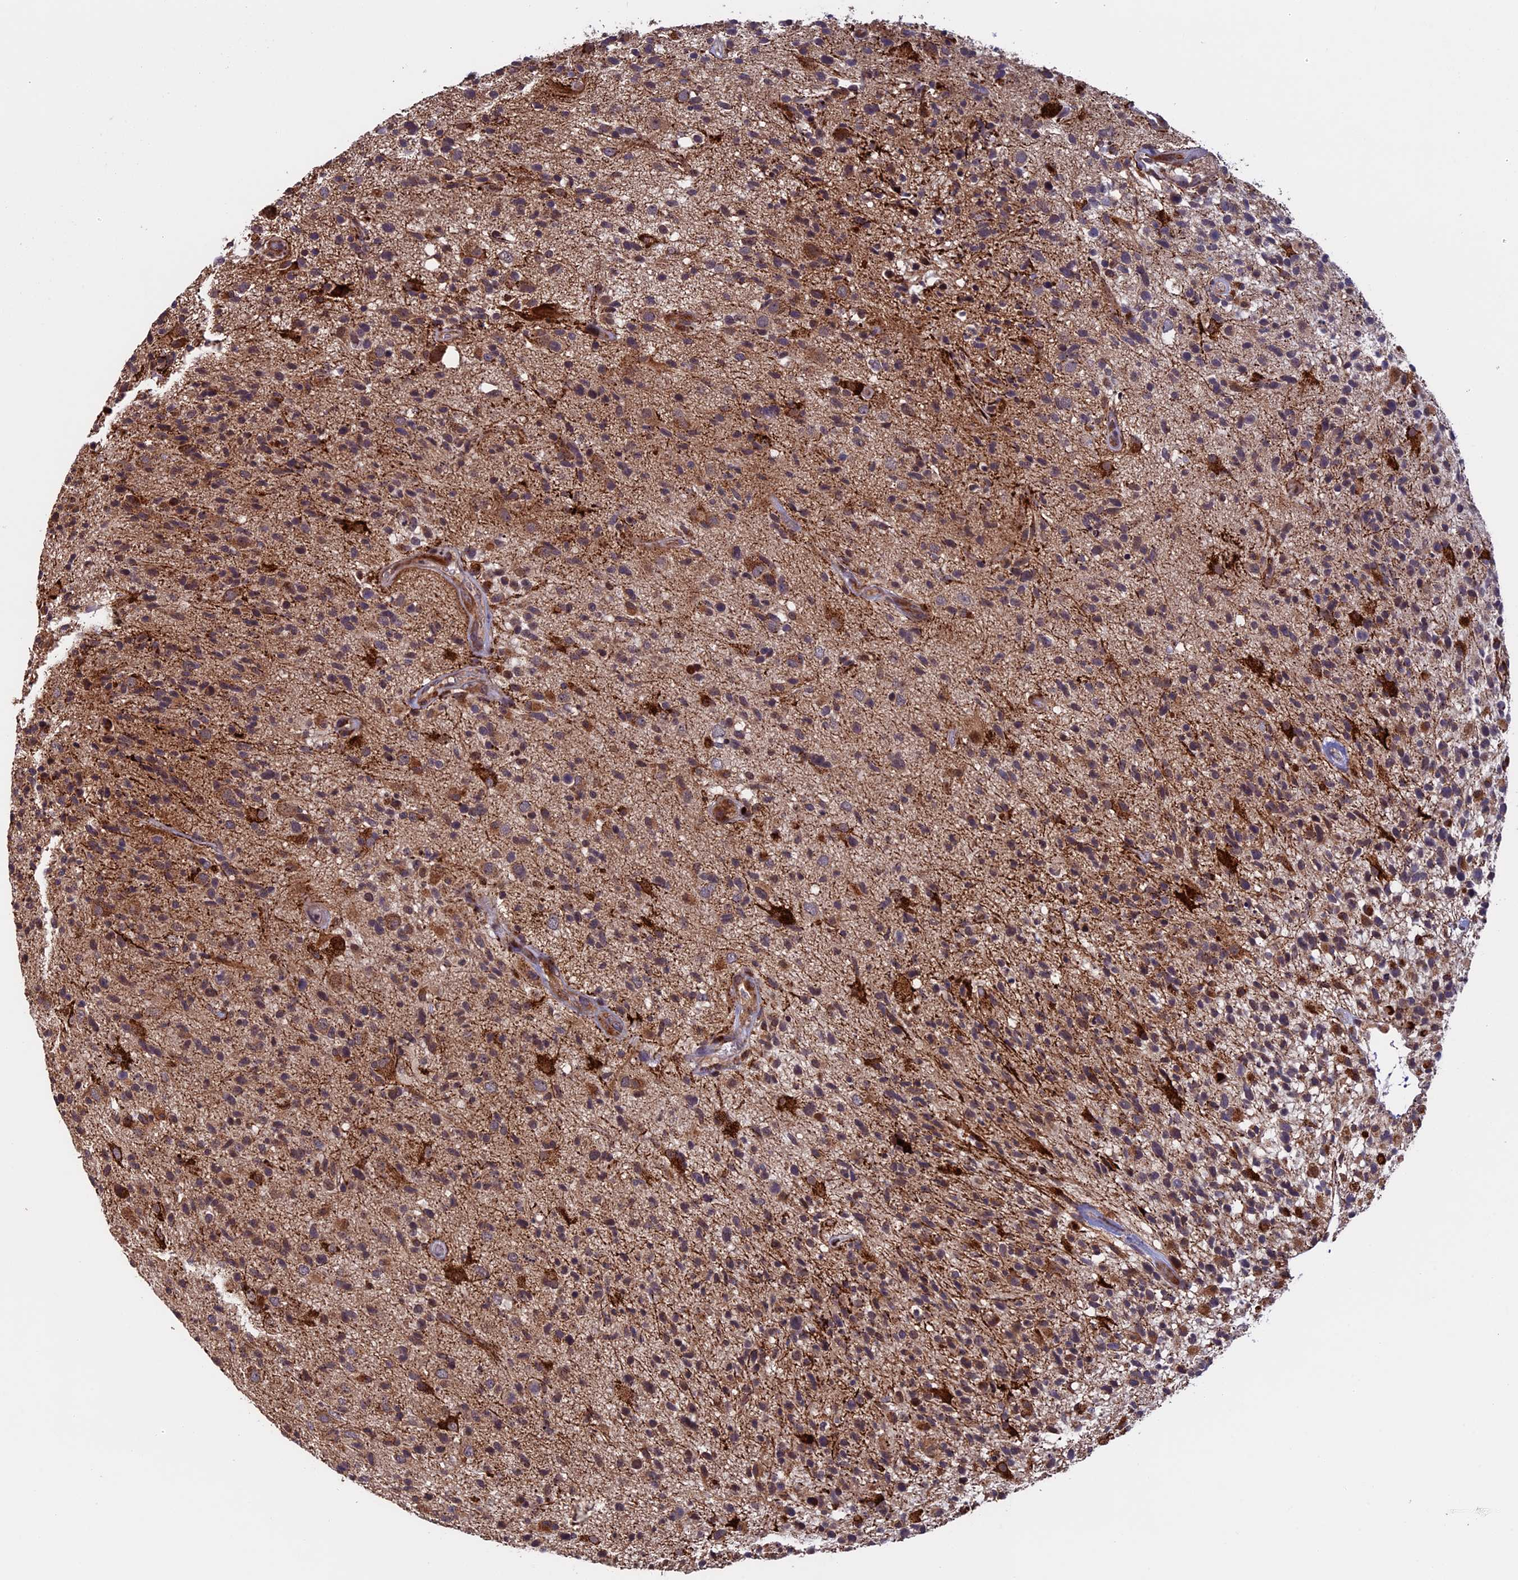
{"staining": {"intensity": "moderate", "quantity": ">75%", "location": "cytoplasmic/membranous"}, "tissue": "glioma", "cell_type": "Tumor cells", "image_type": "cancer", "snomed": [{"axis": "morphology", "description": "Glioma, malignant, High grade"}, {"axis": "morphology", "description": "Glioblastoma, NOS"}, {"axis": "topography", "description": "Brain"}], "caption": "DAB immunohistochemical staining of malignant high-grade glioma demonstrates moderate cytoplasmic/membranous protein staining in about >75% of tumor cells.", "gene": "RNF17", "patient": {"sex": "male", "age": 60}}